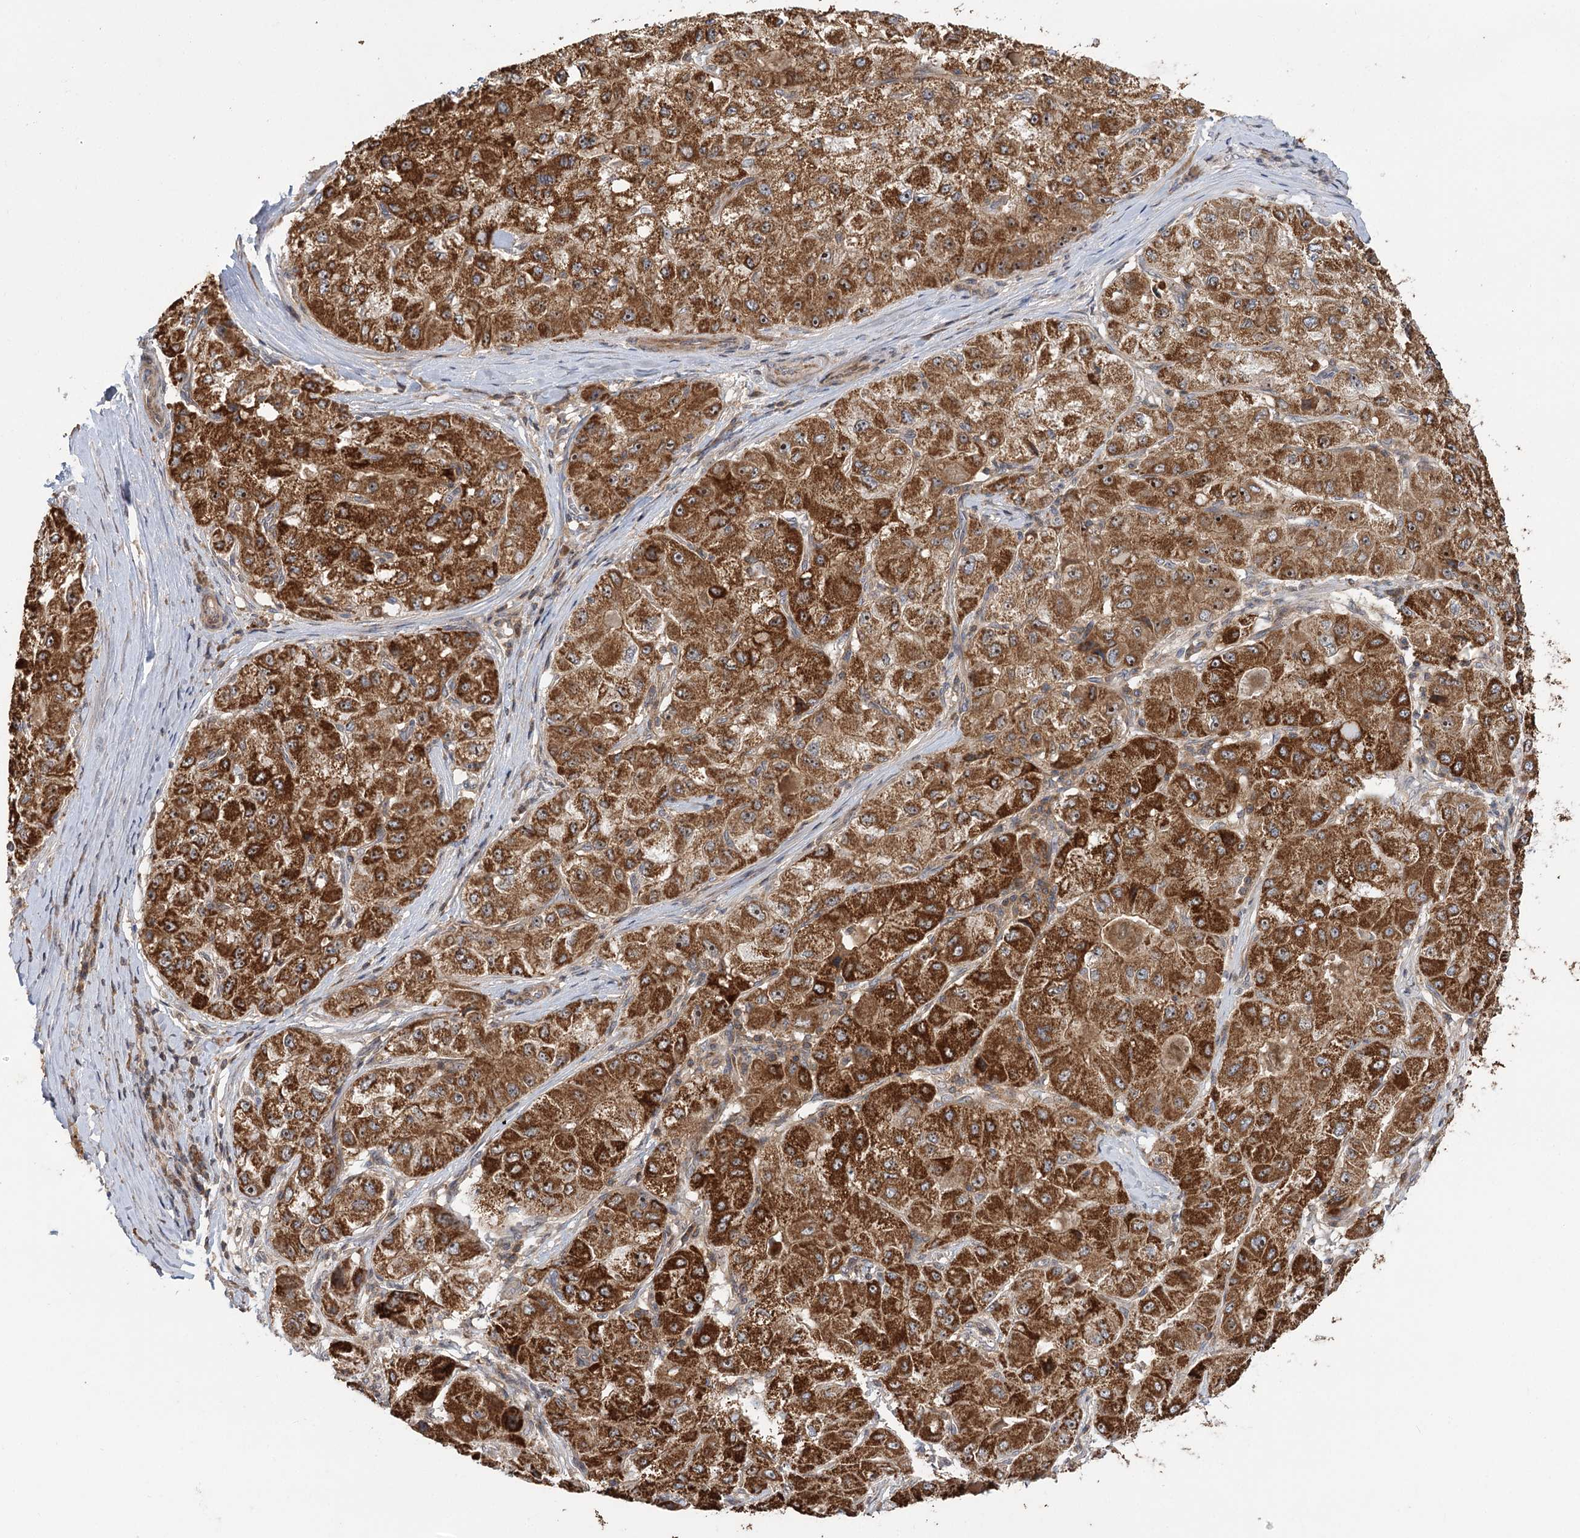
{"staining": {"intensity": "strong", "quantity": ">75%", "location": "cytoplasmic/membranous"}, "tissue": "liver cancer", "cell_type": "Tumor cells", "image_type": "cancer", "snomed": [{"axis": "morphology", "description": "Carcinoma, Hepatocellular, NOS"}, {"axis": "topography", "description": "Liver"}], "caption": "Strong cytoplasmic/membranous expression for a protein is seen in about >75% of tumor cells of liver hepatocellular carcinoma using immunohistochemistry (IHC).", "gene": "RAPGEF6", "patient": {"sex": "male", "age": 80}}